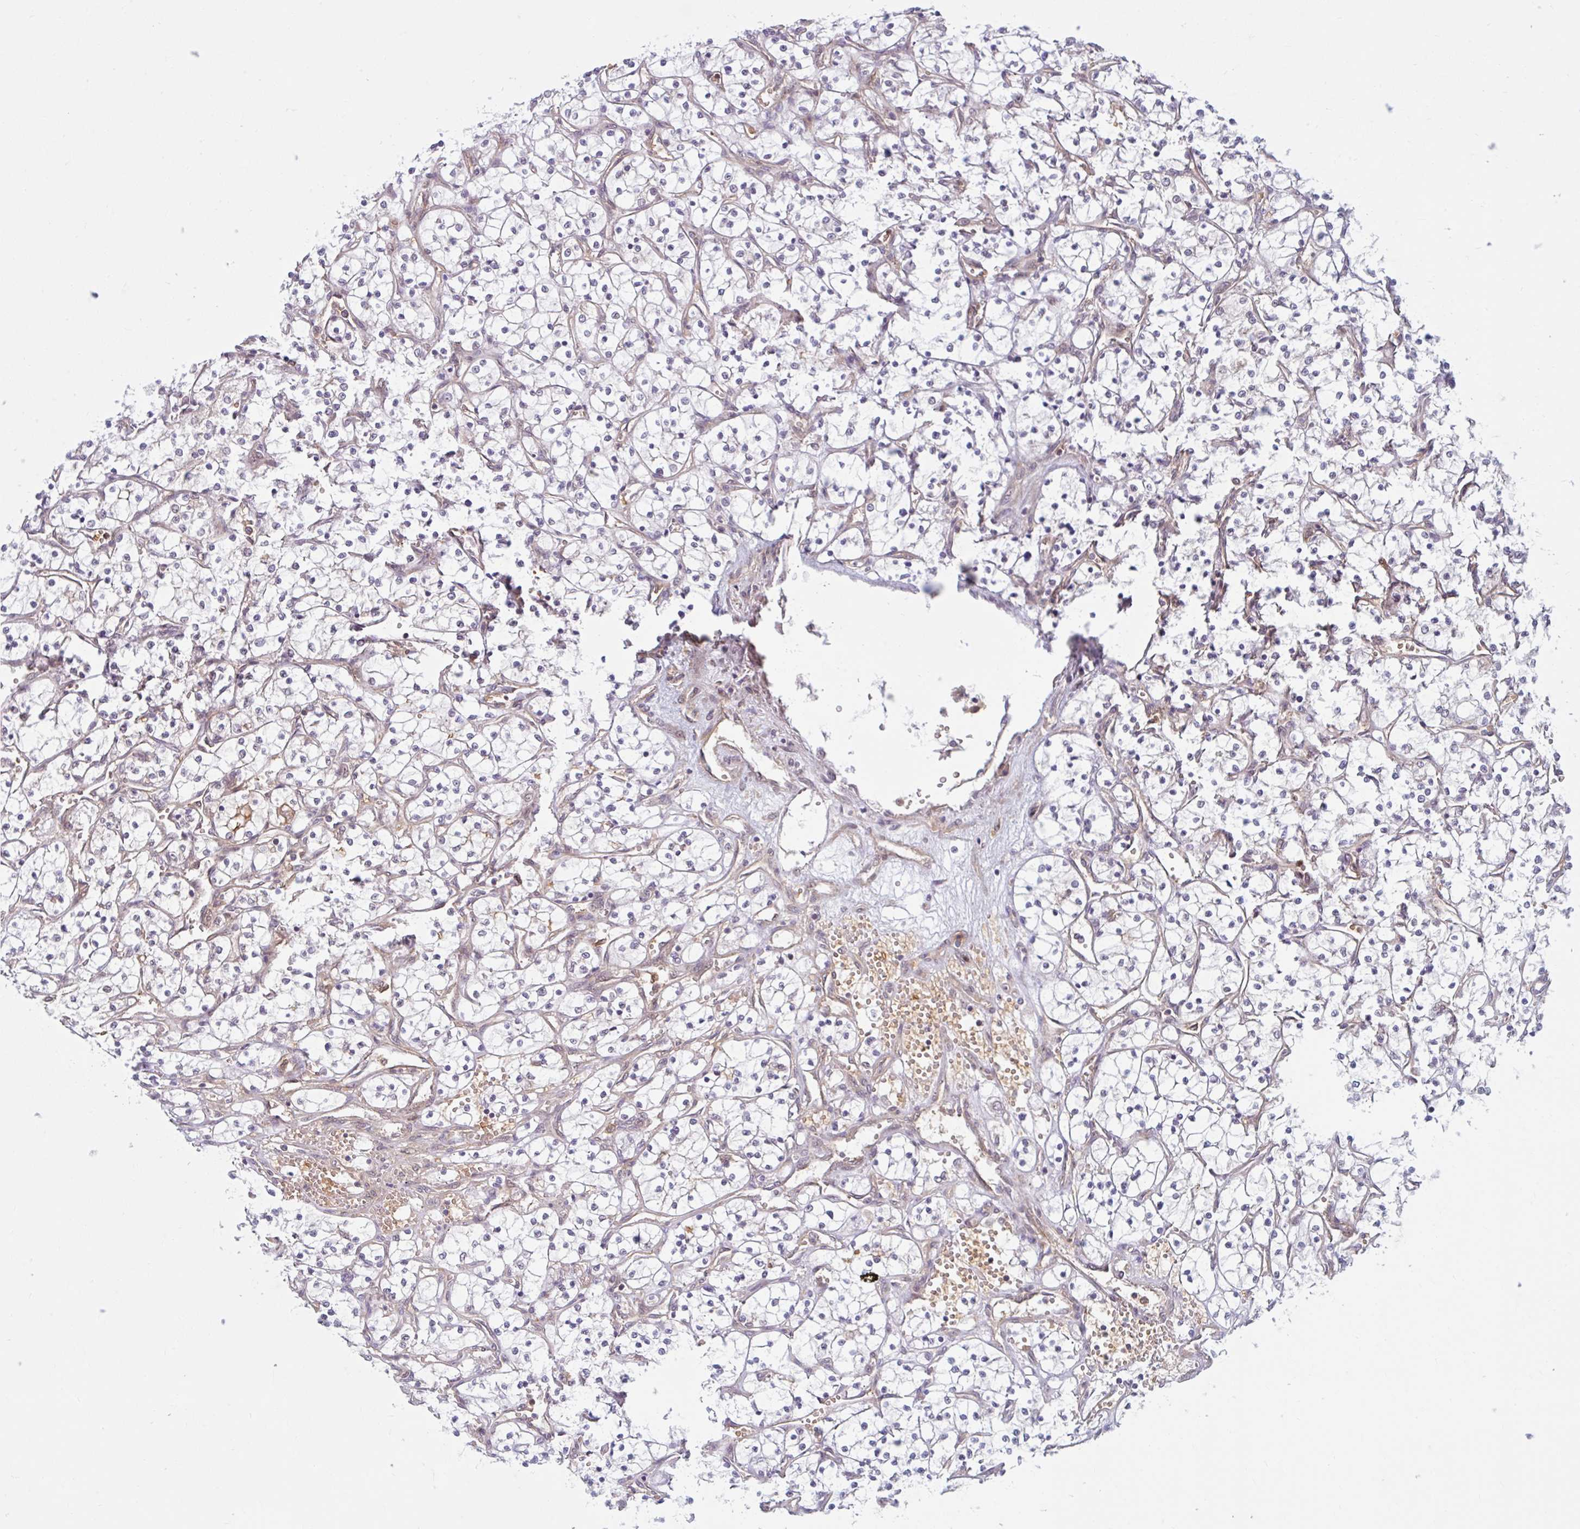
{"staining": {"intensity": "negative", "quantity": "none", "location": "none"}, "tissue": "renal cancer", "cell_type": "Tumor cells", "image_type": "cancer", "snomed": [{"axis": "morphology", "description": "Adenocarcinoma, NOS"}, {"axis": "topography", "description": "Kidney"}], "caption": "Immunohistochemical staining of renal adenocarcinoma exhibits no significant expression in tumor cells. Brightfield microscopy of IHC stained with DAB (3,3'-diaminobenzidine) (brown) and hematoxylin (blue), captured at high magnification.", "gene": "HMBS", "patient": {"sex": "female", "age": 69}}